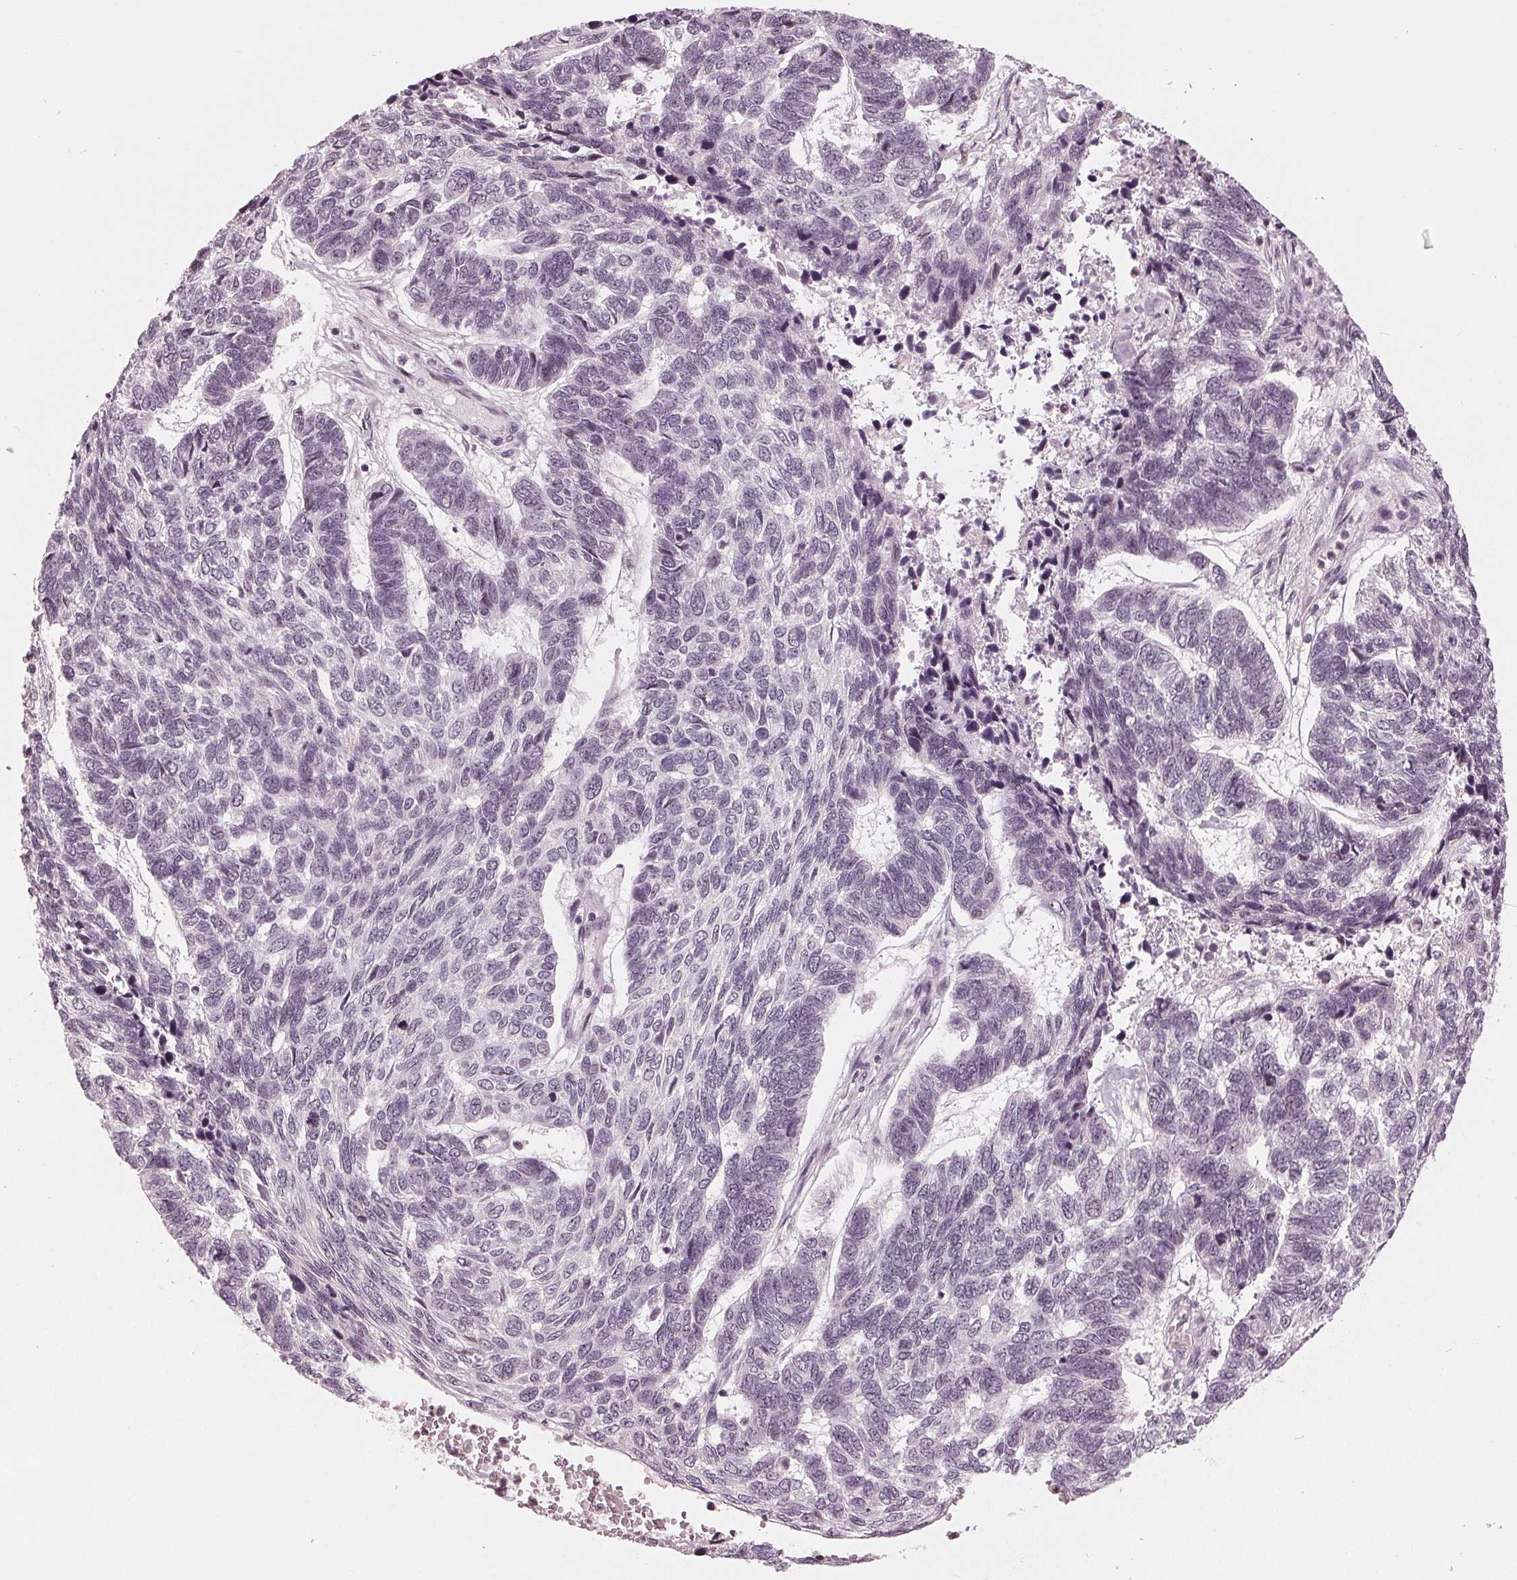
{"staining": {"intensity": "negative", "quantity": "none", "location": "none"}, "tissue": "skin cancer", "cell_type": "Tumor cells", "image_type": "cancer", "snomed": [{"axis": "morphology", "description": "Basal cell carcinoma"}, {"axis": "topography", "description": "Skin"}], "caption": "This histopathology image is of basal cell carcinoma (skin) stained with IHC to label a protein in brown with the nuclei are counter-stained blue. There is no expression in tumor cells.", "gene": "ADPRHL1", "patient": {"sex": "female", "age": 65}}